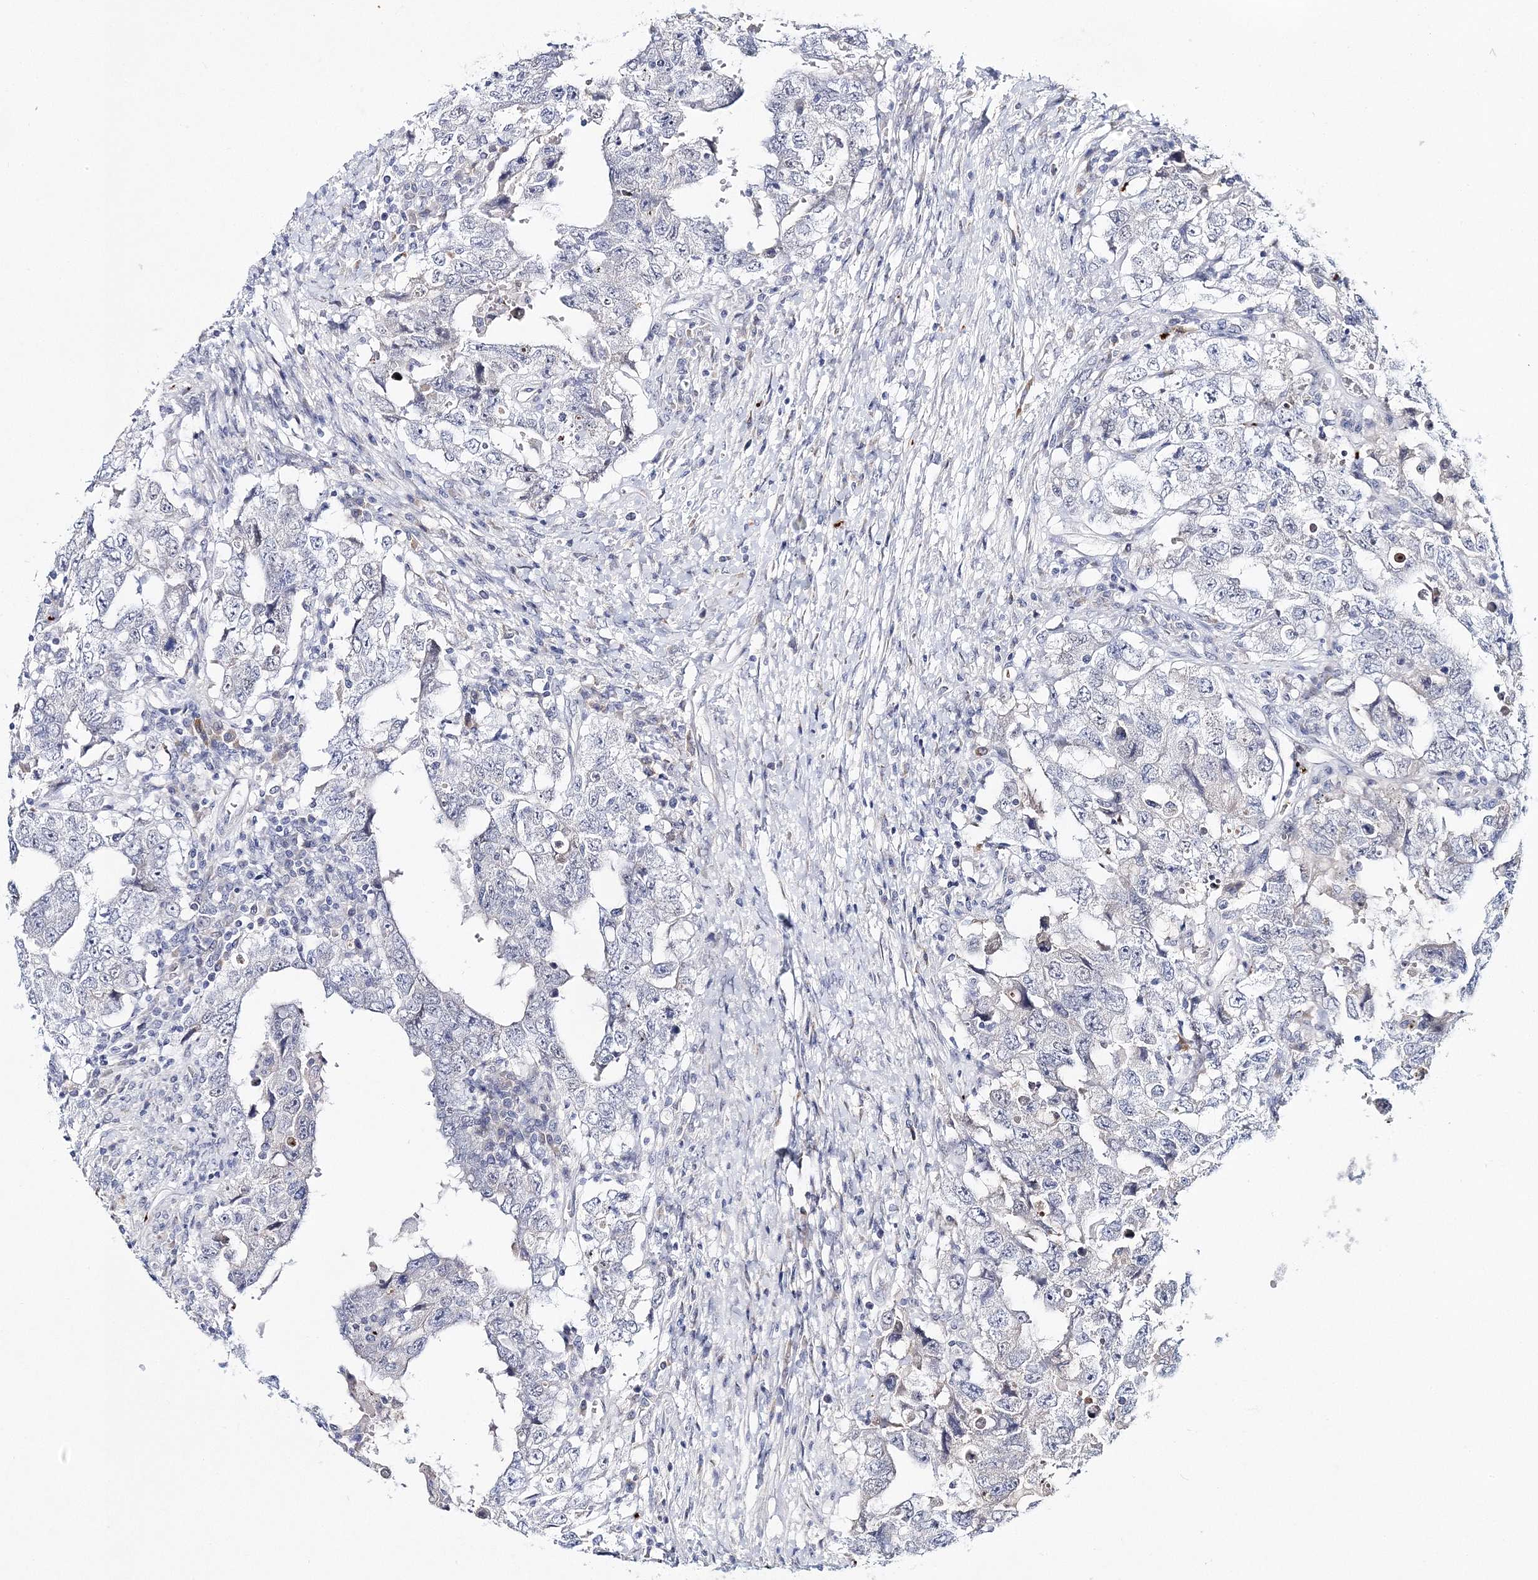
{"staining": {"intensity": "negative", "quantity": "none", "location": "none"}, "tissue": "testis cancer", "cell_type": "Tumor cells", "image_type": "cancer", "snomed": [{"axis": "morphology", "description": "Carcinoma, Embryonal, NOS"}, {"axis": "topography", "description": "Testis"}], "caption": "Testis cancer (embryonal carcinoma) stained for a protein using immunohistochemistry (IHC) displays no positivity tumor cells.", "gene": "MYOZ2", "patient": {"sex": "male", "age": 26}}